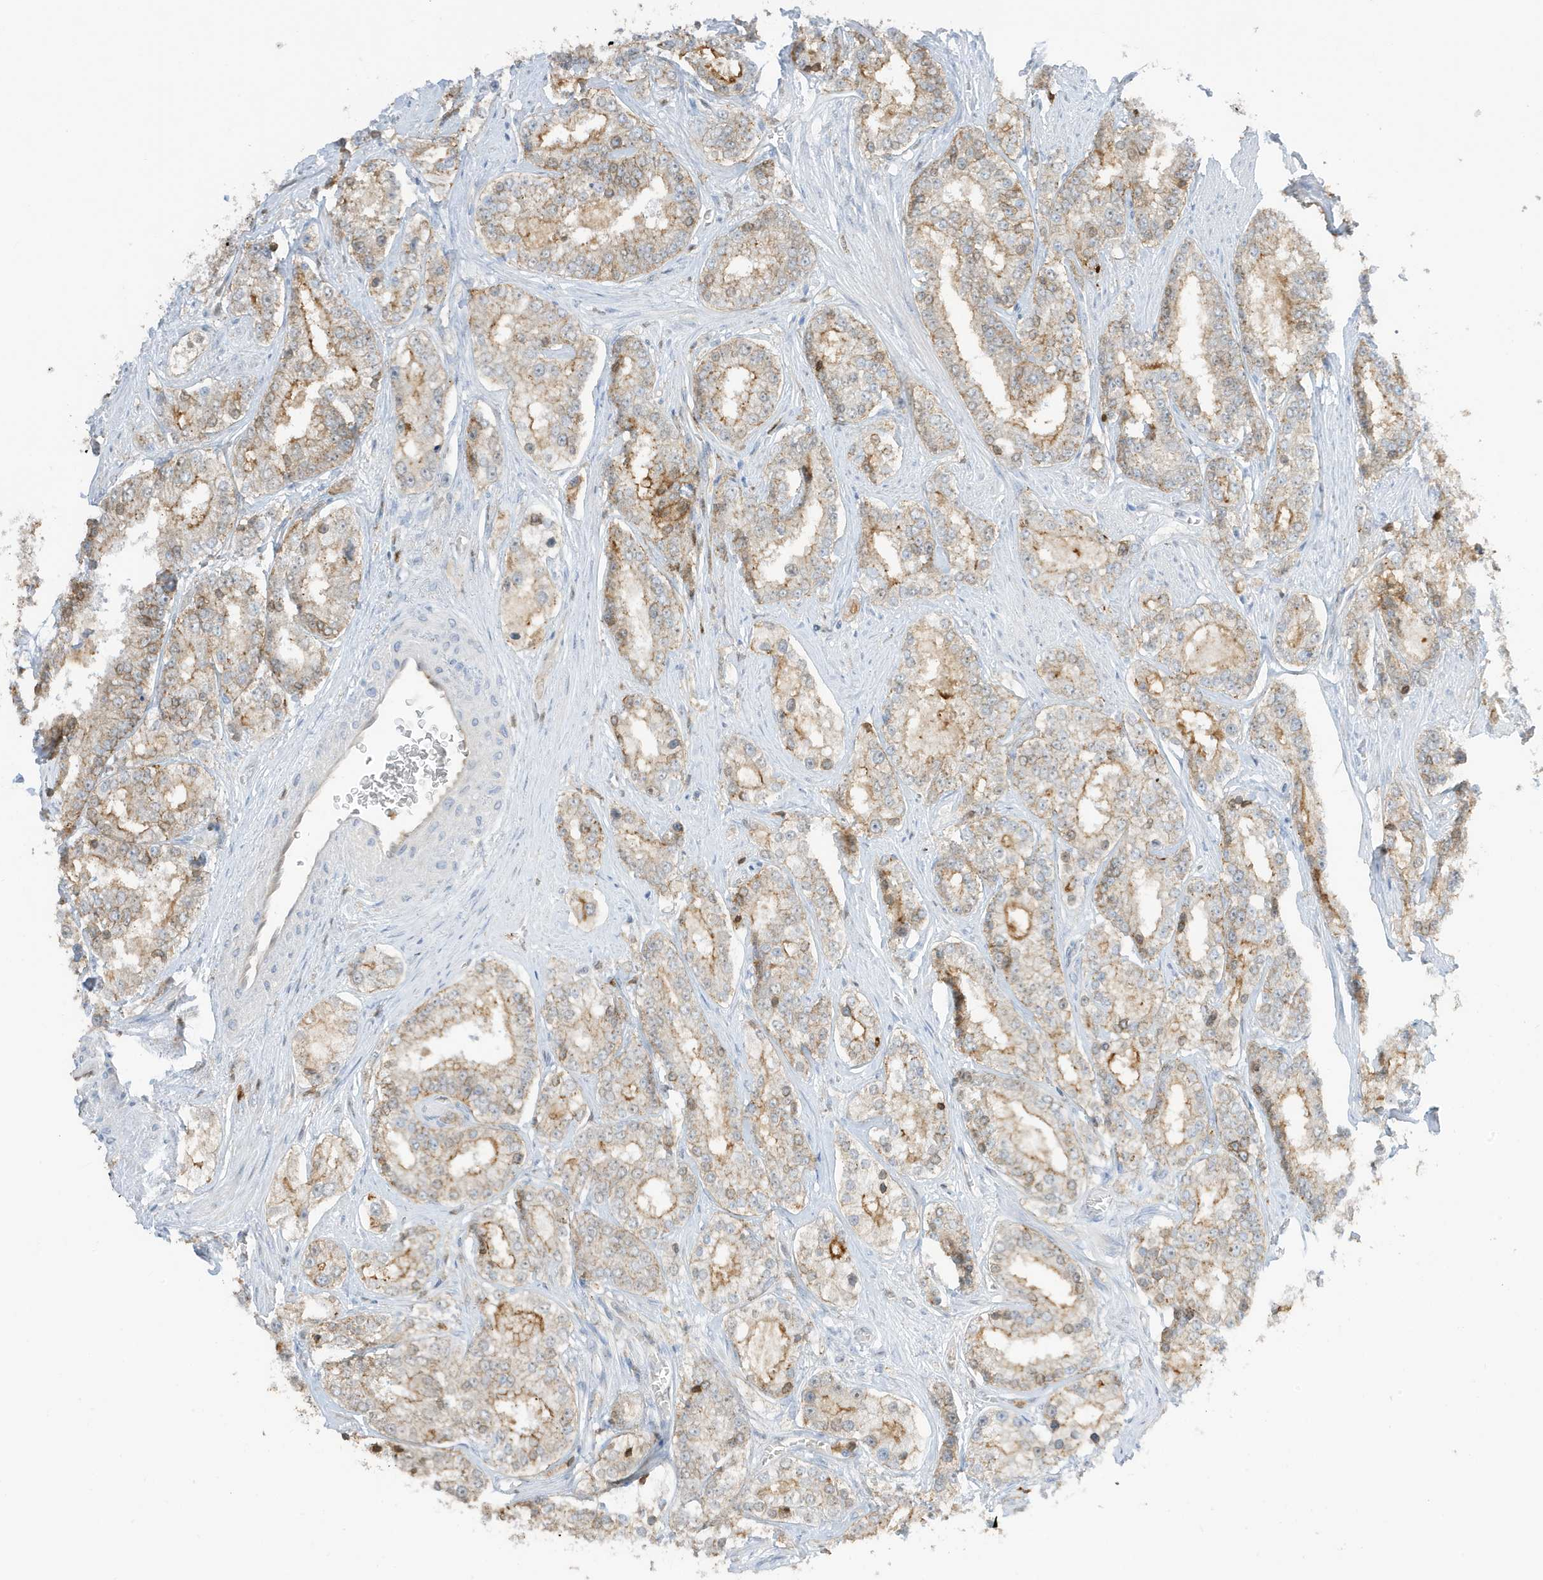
{"staining": {"intensity": "moderate", "quantity": "25%-75%", "location": "cytoplasmic/membranous"}, "tissue": "prostate cancer", "cell_type": "Tumor cells", "image_type": "cancer", "snomed": [{"axis": "morphology", "description": "Normal tissue, NOS"}, {"axis": "morphology", "description": "Adenocarcinoma, High grade"}, {"axis": "topography", "description": "Prostate"}], "caption": "Protein analysis of prostate high-grade adenocarcinoma tissue reveals moderate cytoplasmic/membranous positivity in approximately 25%-75% of tumor cells.", "gene": "GCA", "patient": {"sex": "male", "age": 83}}